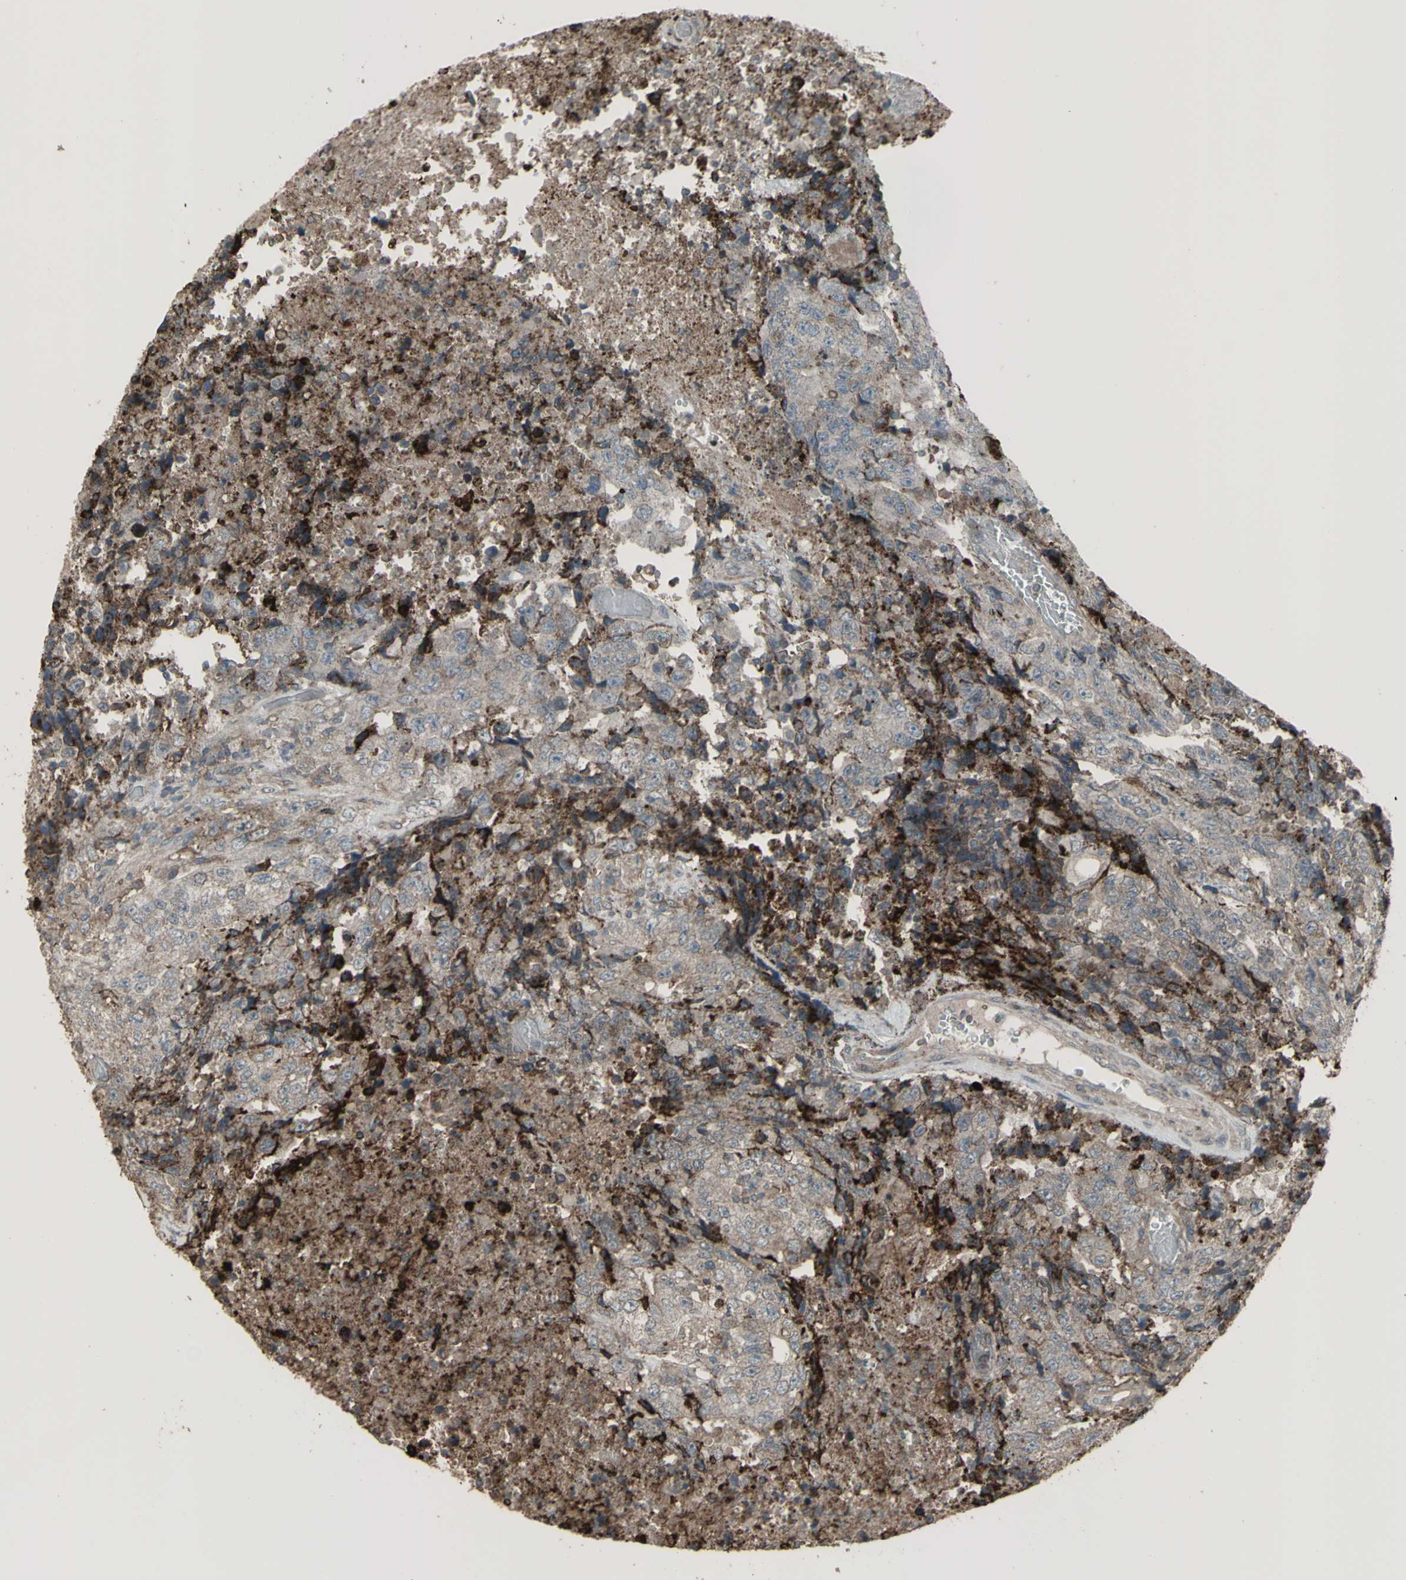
{"staining": {"intensity": "weak", "quantity": ">75%", "location": "cytoplasmic/membranous"}, "tissue": "testis cancer", "cell_type": "Tumor cells", "image_type": "cancer", "snomed": [{"axis": "morphology", "description": "Necrosis, NOS"}, {"axis": "morphology", "description": "Carcinoma, Embryonal, NOS"}, {"axis": "topography", "description": "Testis"}], "caption": "An immunohistochemistry (IHC) image of neoplastic tissue is shown. Protein staining in brown shows weak cytoplasmic/membranous positivity in testis cancer within tumor cells.", "gene": "SMO", "patient": {"sex": "male", "age": 19}}